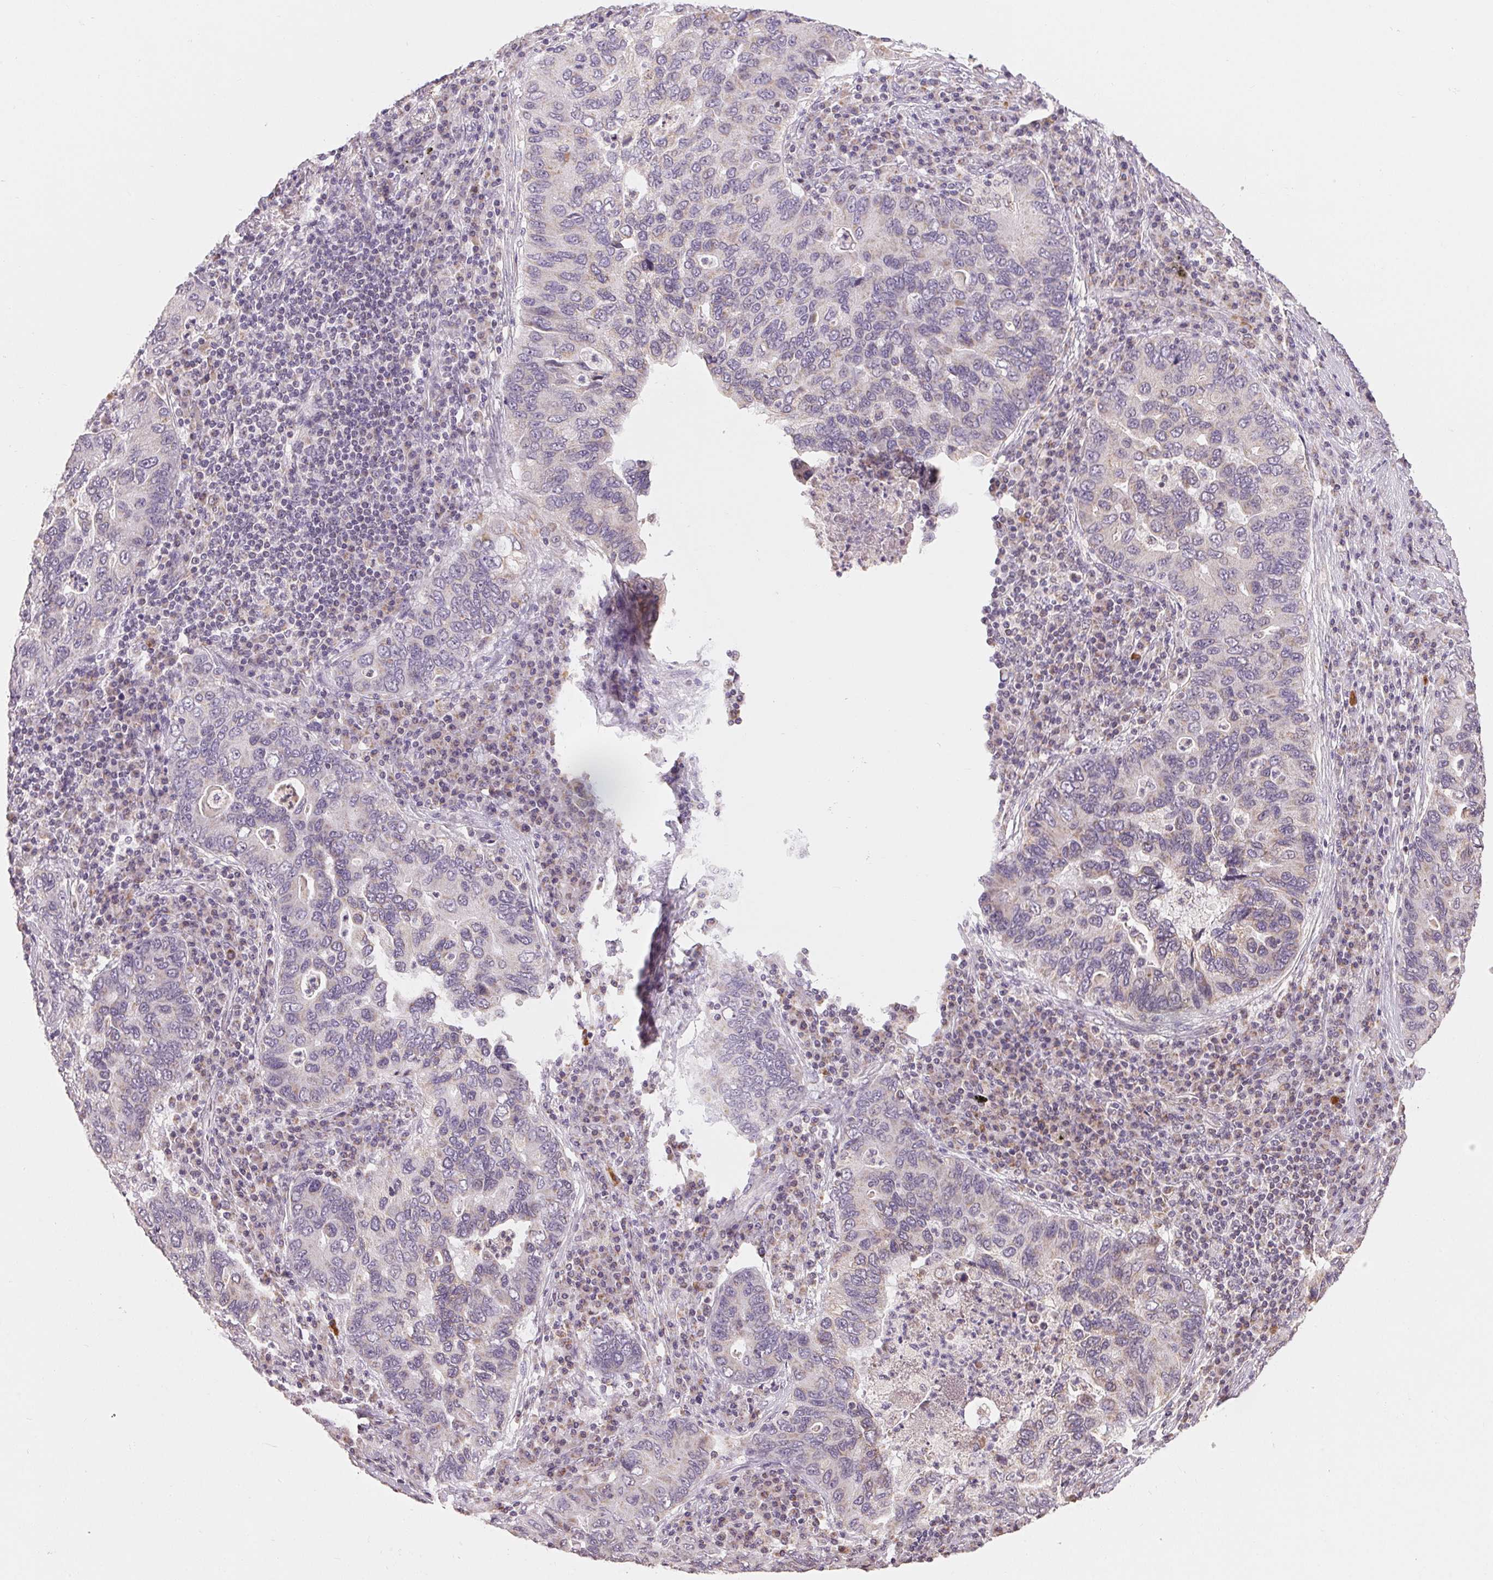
{"staining": {"intensity": "negative", "quantity": "none", "location": "none"}, "tissue": "lung cancer", "cell_type": "Tumor cells", "image_type": "cancer", "snomed": [{"axis": "morphology", "description": "Adenocarcinoma, NOS"}, {"axis": "morphology", "description": "Adenocarcinoma, metastatic, NOS"}, {"axis": "topography", "description": "Lymph node"}, {"axis": "topography", "description": "Lung"}], "caption": "This is an immunohistochemistry histopathology image of human adenocarcinoma (lung). There is no positivity in tumor cells.", "gene": "CLASP1", "patient": {"sex": "female", "age": 54}}